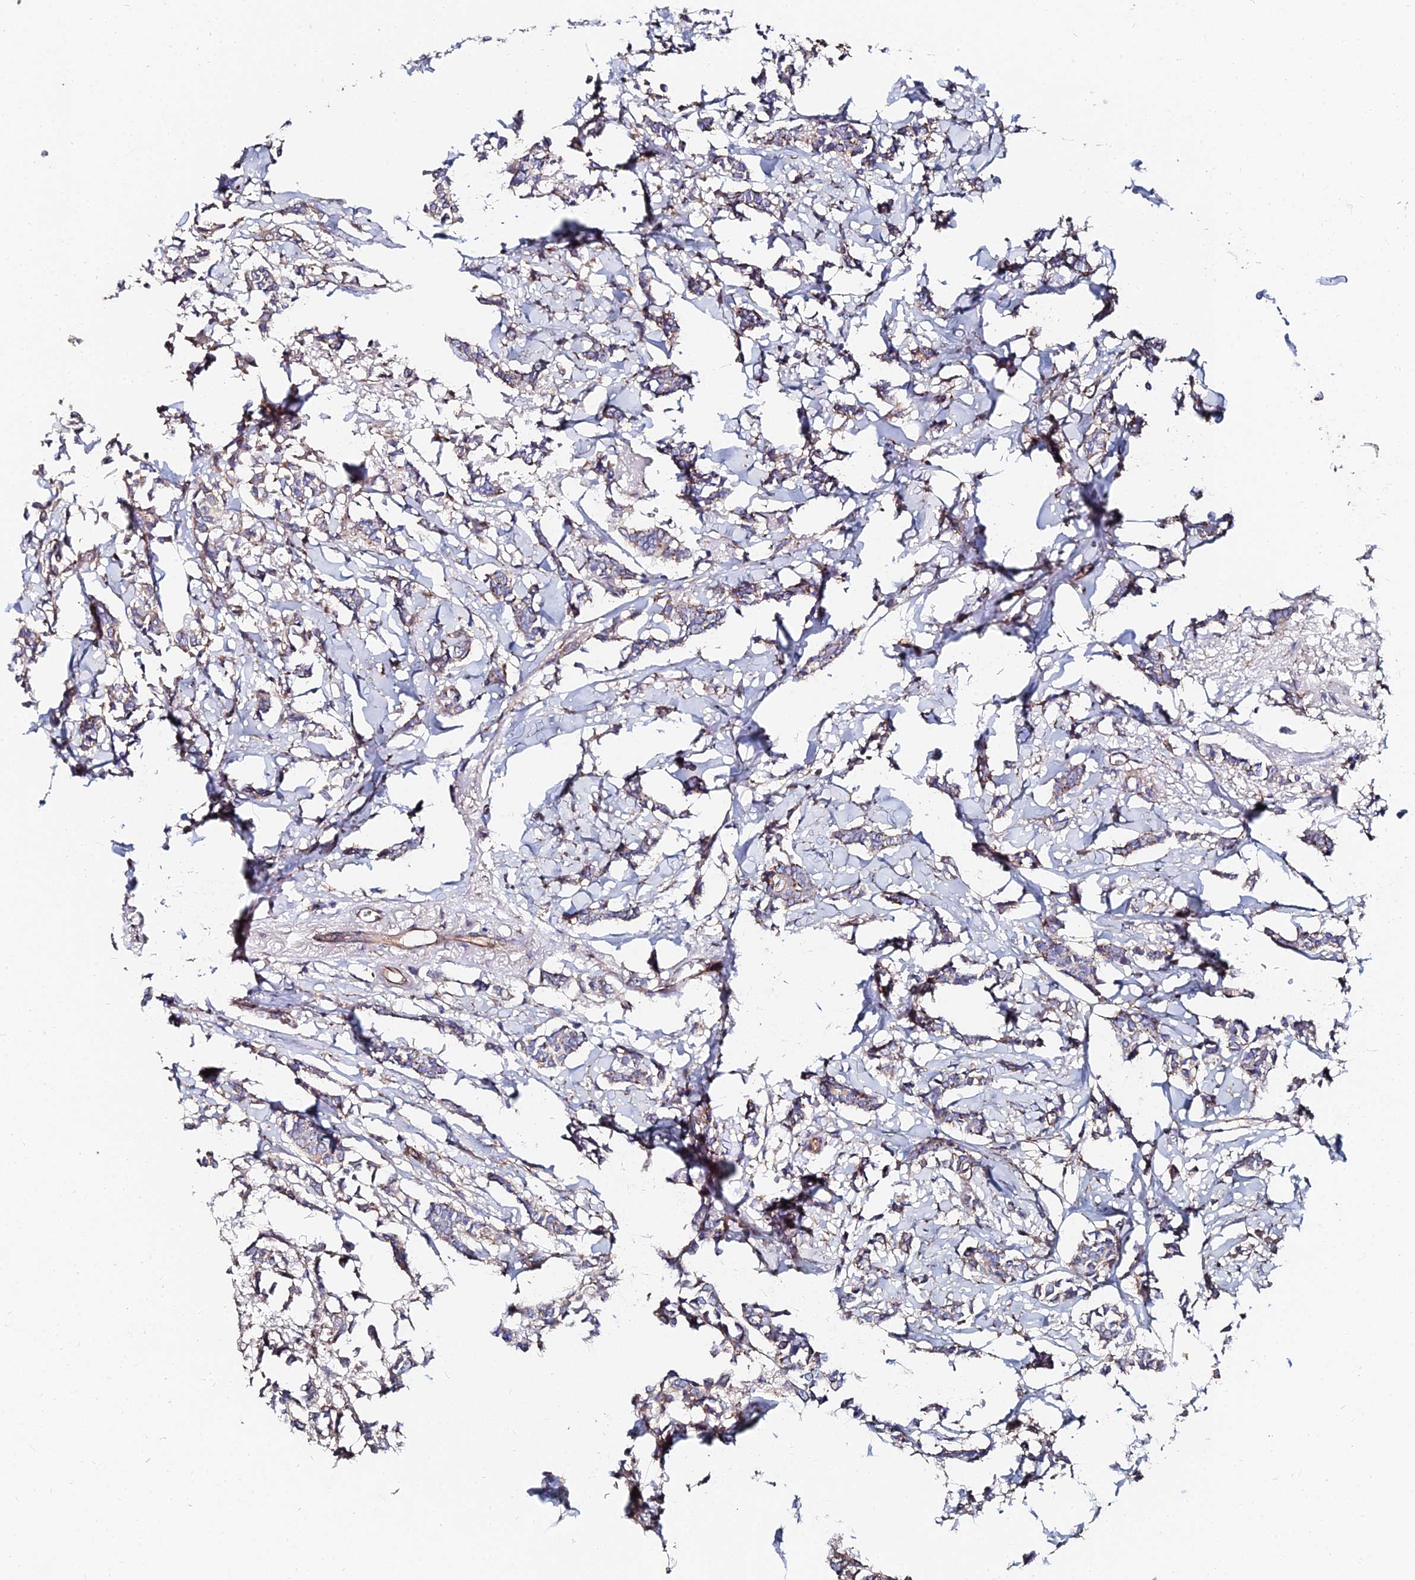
{"staining": {"intensity": "weak", "quantity": ">75%", "location": "cytoplasmic/membranous"}, "tissue": "breast cancer", "cell_type": "Tumor cells", "image_type": "cancer", "snomed": [{"axis": "morphology", "description": "Duct carcinoma"}, {"axis": "topography", "description": "Breast"}], "caption": "This is a histology image of IHC staining of breast cancer, which shows weak expression in the cytoplasmic/membranous of tumor cells.", "gene": "BORCS8", "patient": {"sex": "female", "age": 41}}